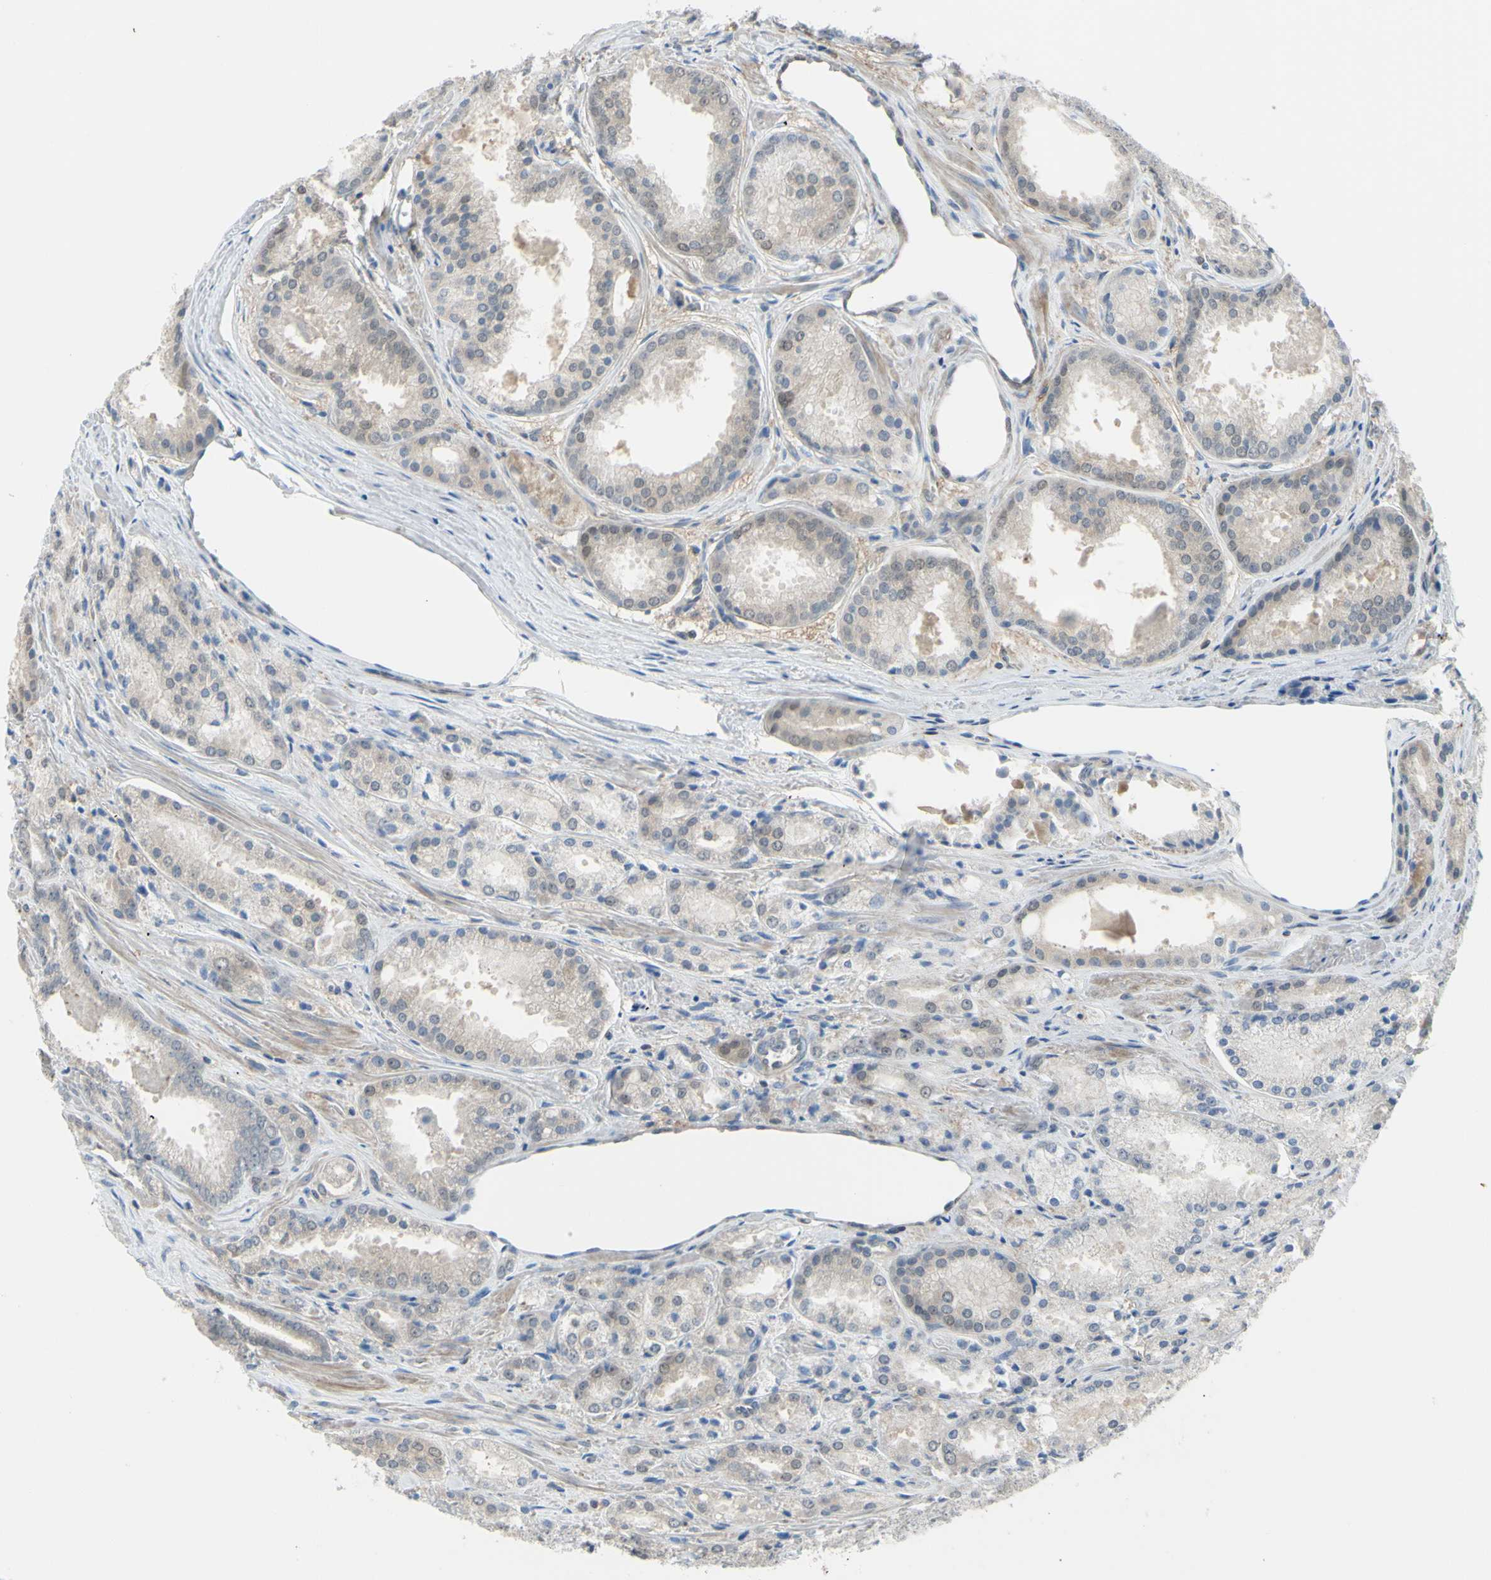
{"staining": {"intensity": "weak", "quantity": ">75%", "location": "cytoplasmic/membranous"}, "tissue": "prostate cancer", "cell_type": "Tumor cells", "image_type": "cancer", "snomed": [{"axis": "morphology", "description": "Adenocarcinoma, Low grade"}, {"axis": "topography", "description": "Prostate"}], "caption": "There is low levels of weak cytoplasmic/membranous positivity in tumor cells of low-grade adenocarcinoma (prostate), as demonstrated by immunohistochemical staining (brown color).", "gene": "UPK3B", "patient": {"sex": "male", "age": 64}}